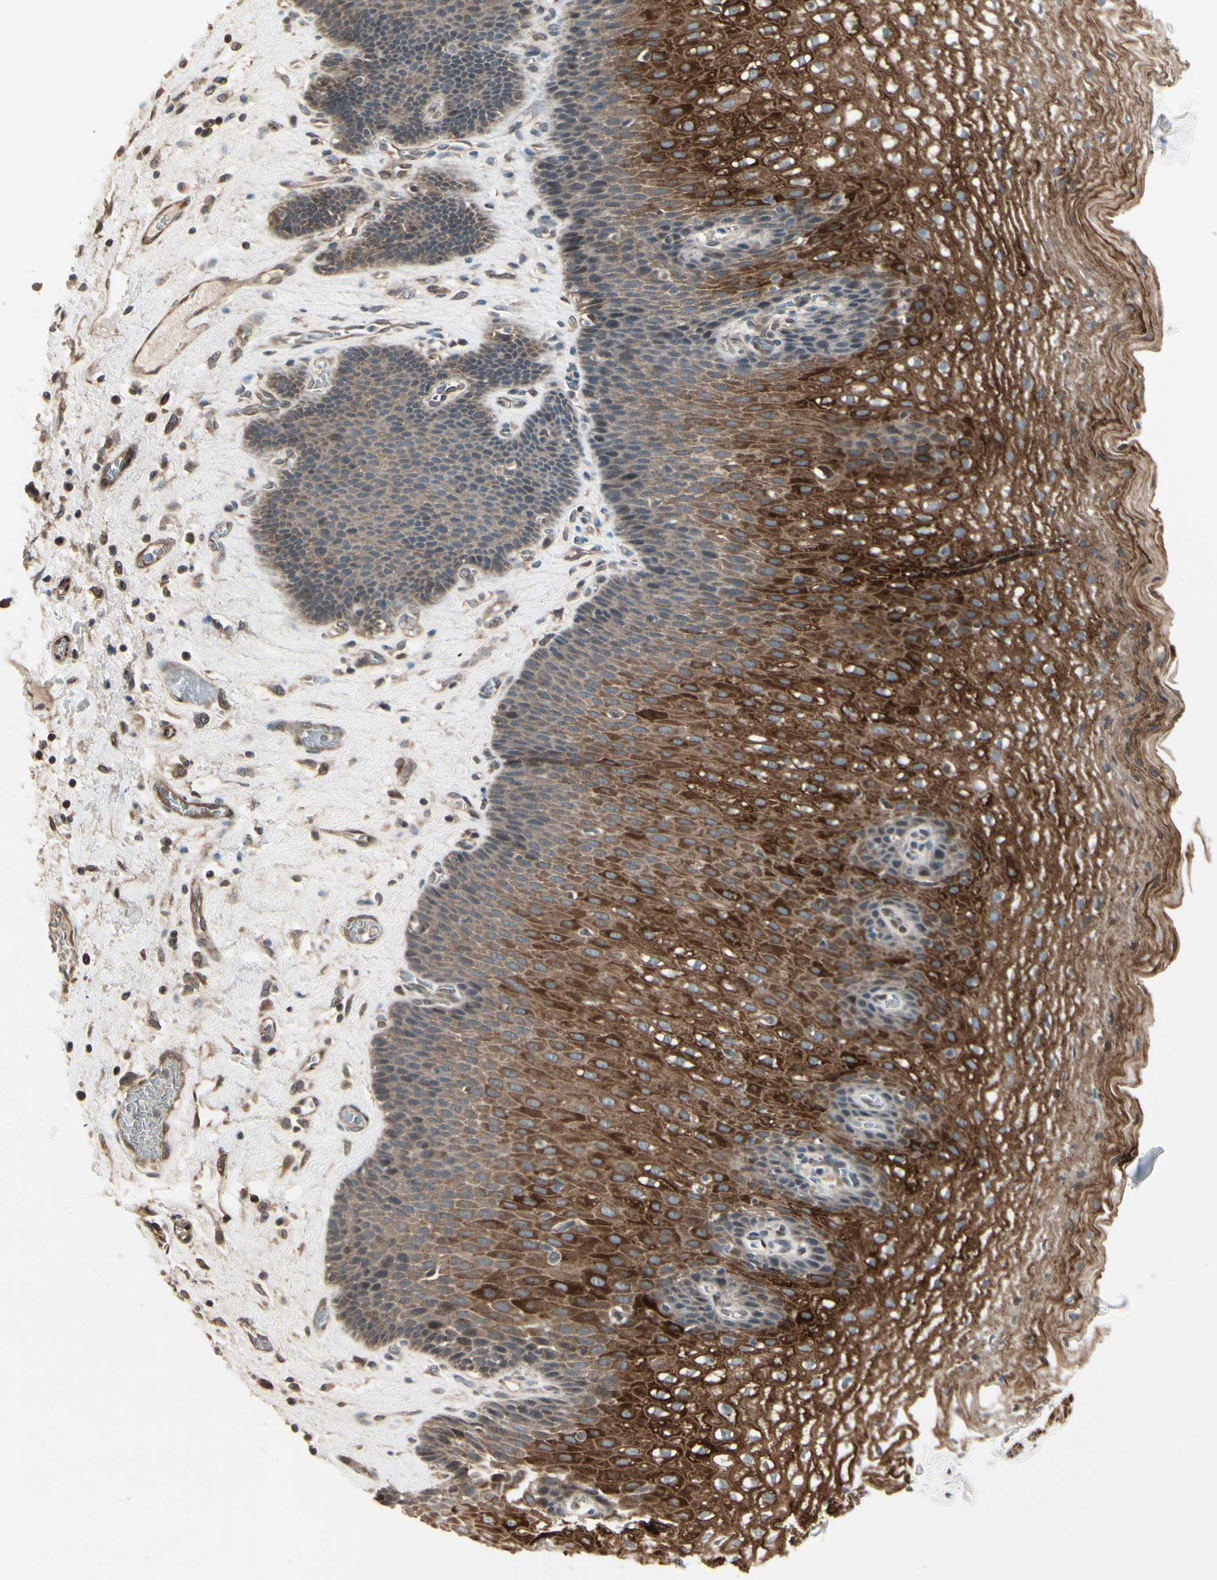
{"staining": {"intensity": "strong", "quantity": ">75%", "location": "cytoplasmic/membranous"}, "tissue": "esophagus", "cell_type": "Squamous epithelial cells", "image_type": "normal", "snomed": [{"axis": "morphology", "description": "Normal tissue, NOS"}, {"axis": "topography", "description": "Esophagus"}], "caption": "Esophagus stained with a brown dye demonstrates strong cytoplasmic/membranous positive positivity in about >75% of squamous epithelial cells.", "gene": "SVBP", "patient": {"sex": "male", "age": 48}}